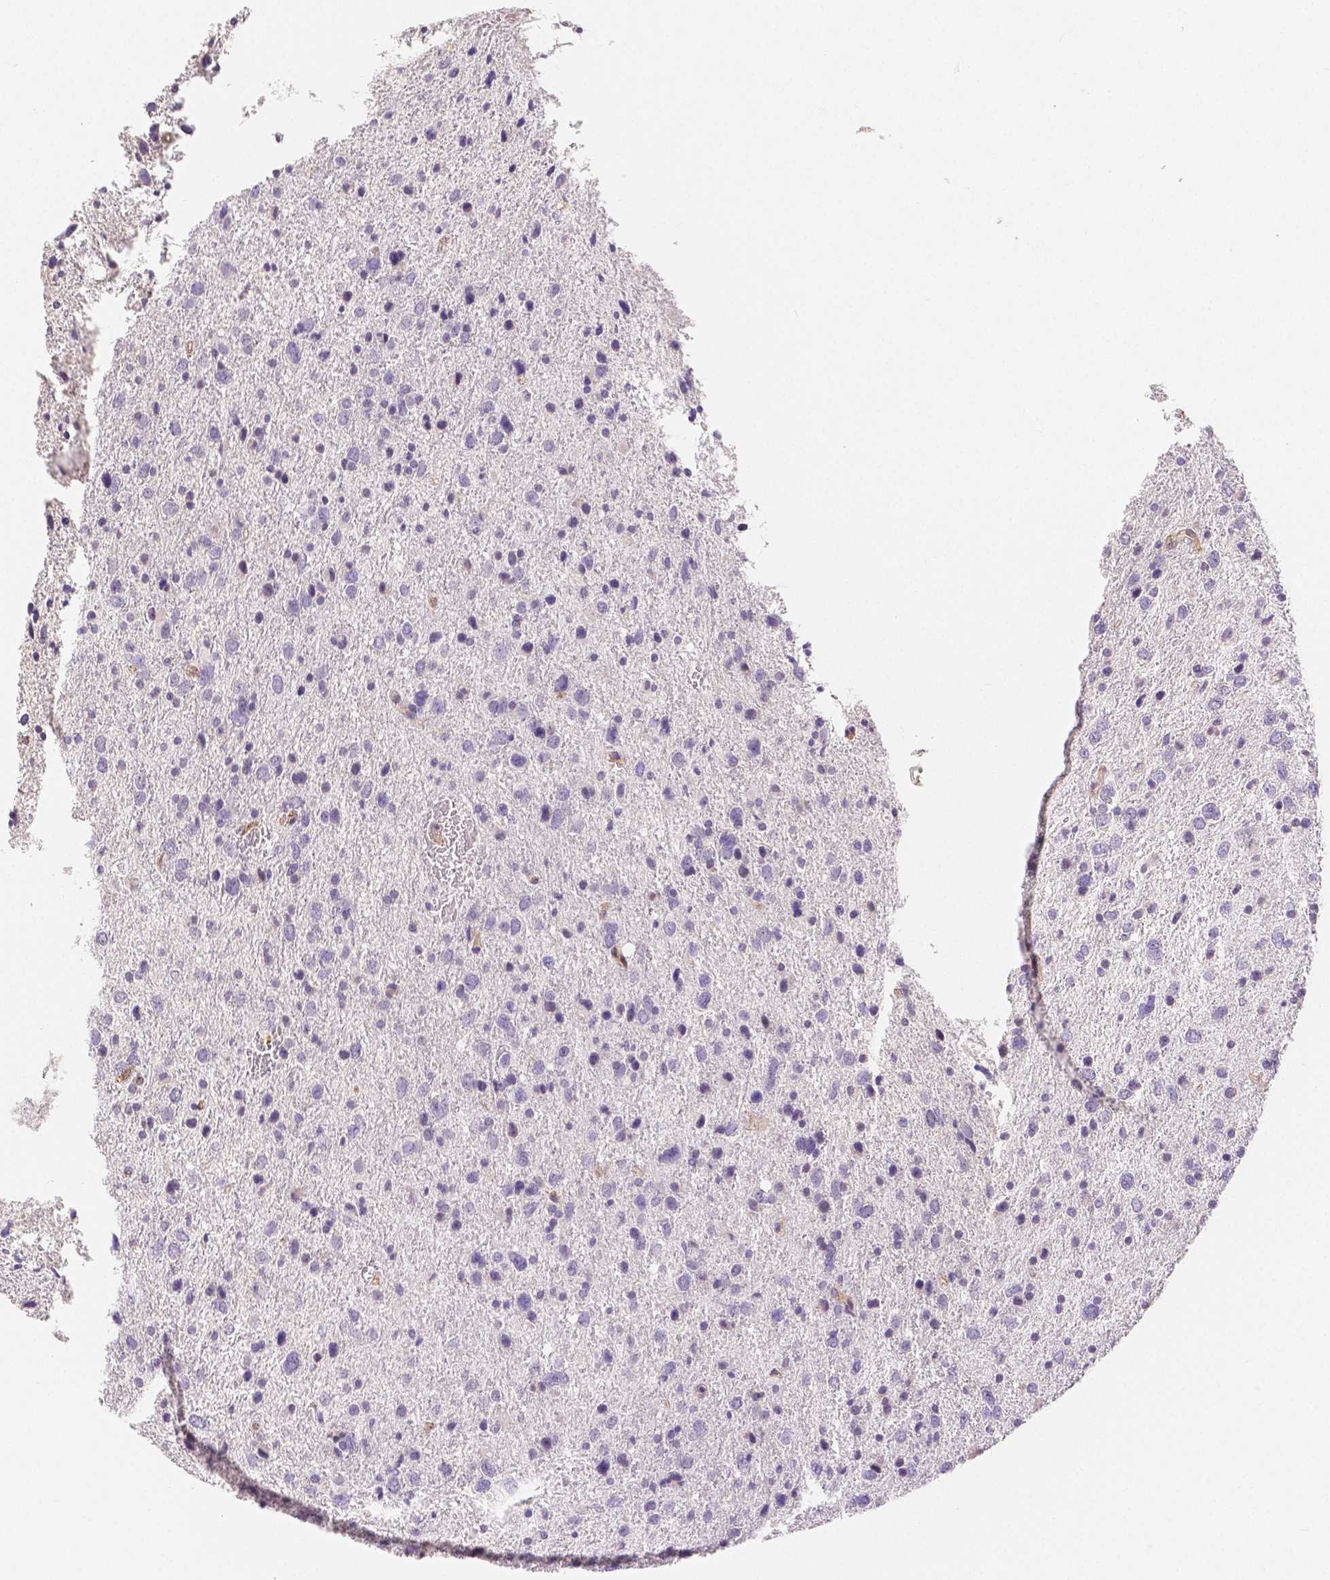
{"staining": {"intensity": "negative", "quantity": "none", "location": "none"}, "tissue": "glioma", "cell_type": "Tumor cells", "image_type": "cancer", "snomed": [{"axis": "morphology", "description": "Glioma, malignant, Low grade"}, {"axis": "topography", "description": "Brain"}], "caption": "A high-resolution photomicrograph shows IHC staining of malignant glioma (low-grade), which demonstrates no significant positivity in tumor cells. The staining is performed using DAB brown chromogen with nuclei counter-stained in using hematoxylin.", "gene": "OCLN", "patient": {"sex": "female", "age": 55}}